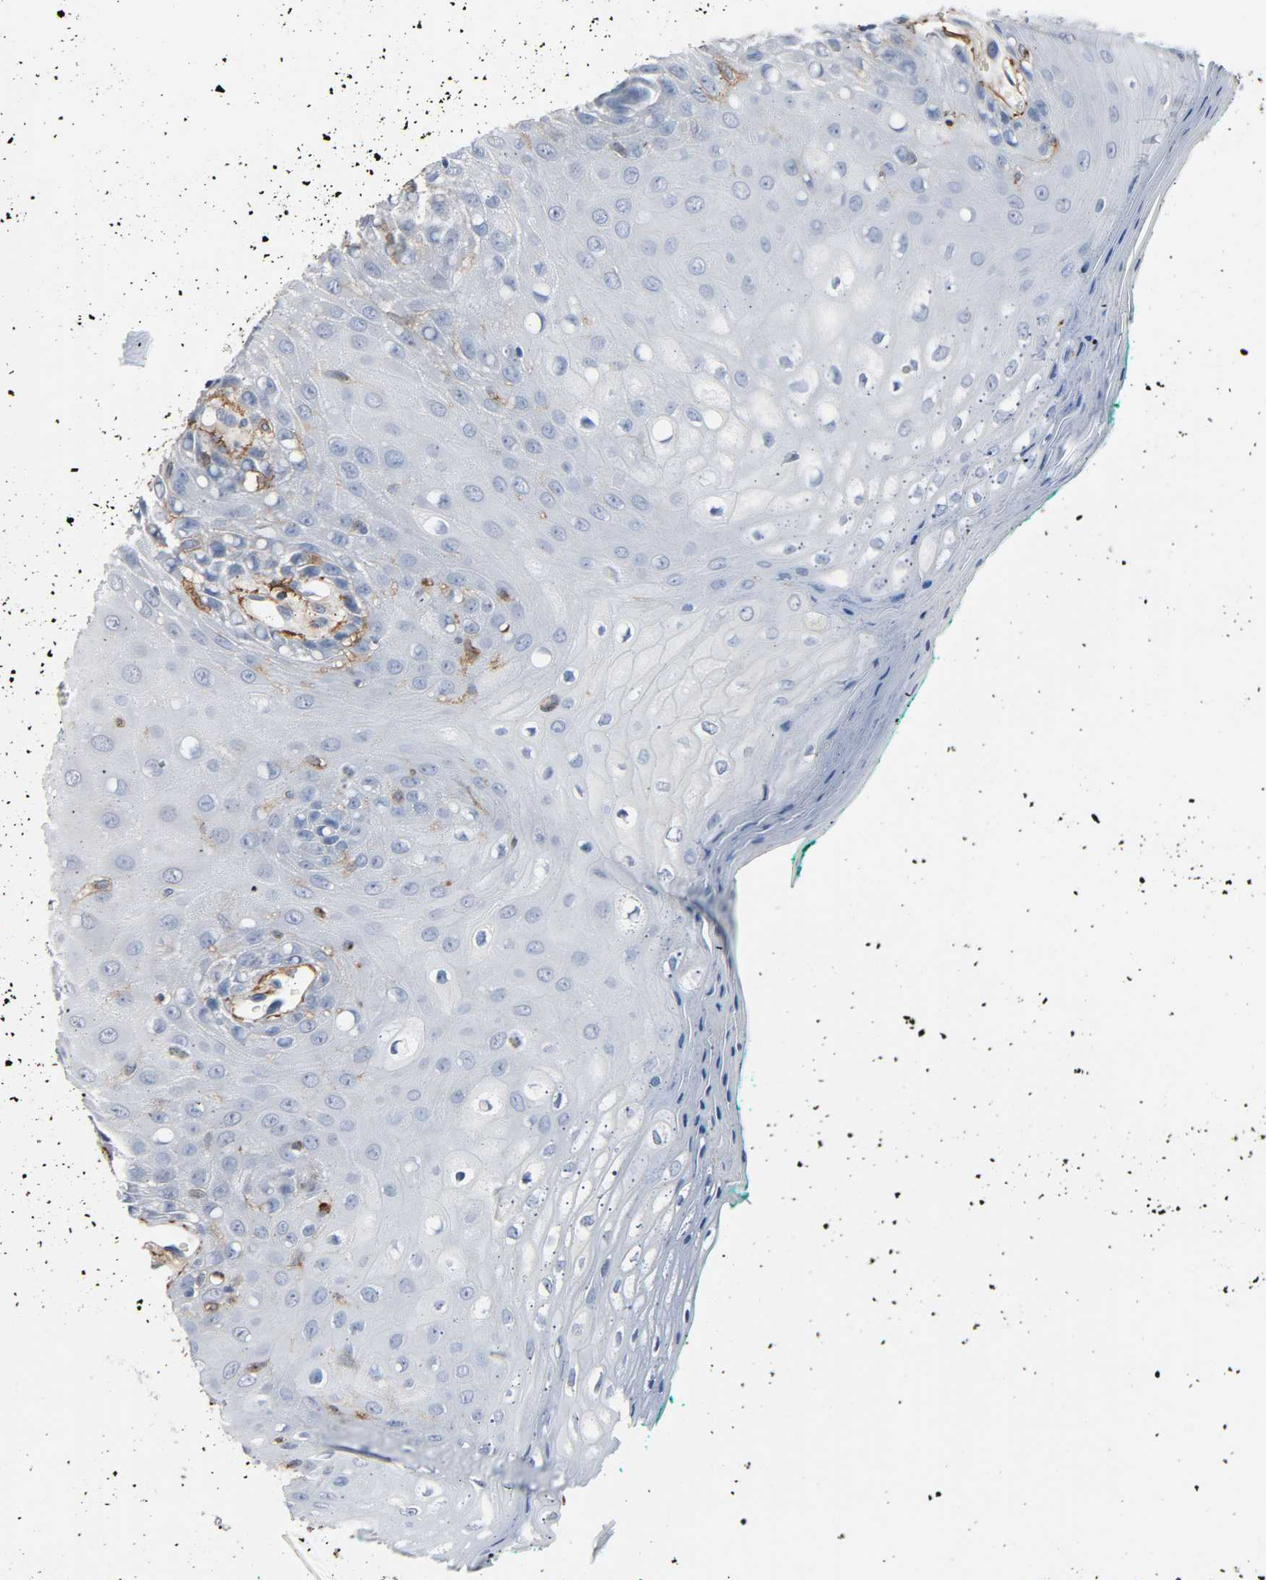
{"staining": {"intensity": "negative", "quantity": "none", "location": "none"}, "tissue": "oral mucosa", "cell_type": "Squamous epithelial cells", "image_type": "normal", "snomed": [{"axis": "morphology", "description": "Normal tissue, NOS"}, {"axis": "morphology", "description": "Squamous cell carcinoma, NOS"}, {"axis": "topography", "description": "Skeletal muscle"}, {"axis": "topography", "description": "Oral tissue"}, {"axis": "topography", "description": "Head-Neck"}], "caption": "Histopathology image shows no protein expression in squamous epithelial cells of benign oral mucosa. (DAB (3,3'-diaminobenzidine) immunohistochemistry with hematoxylin counter stain).", "gene": "ANPEP", "patient": {"sex": "female", "age": 84}}